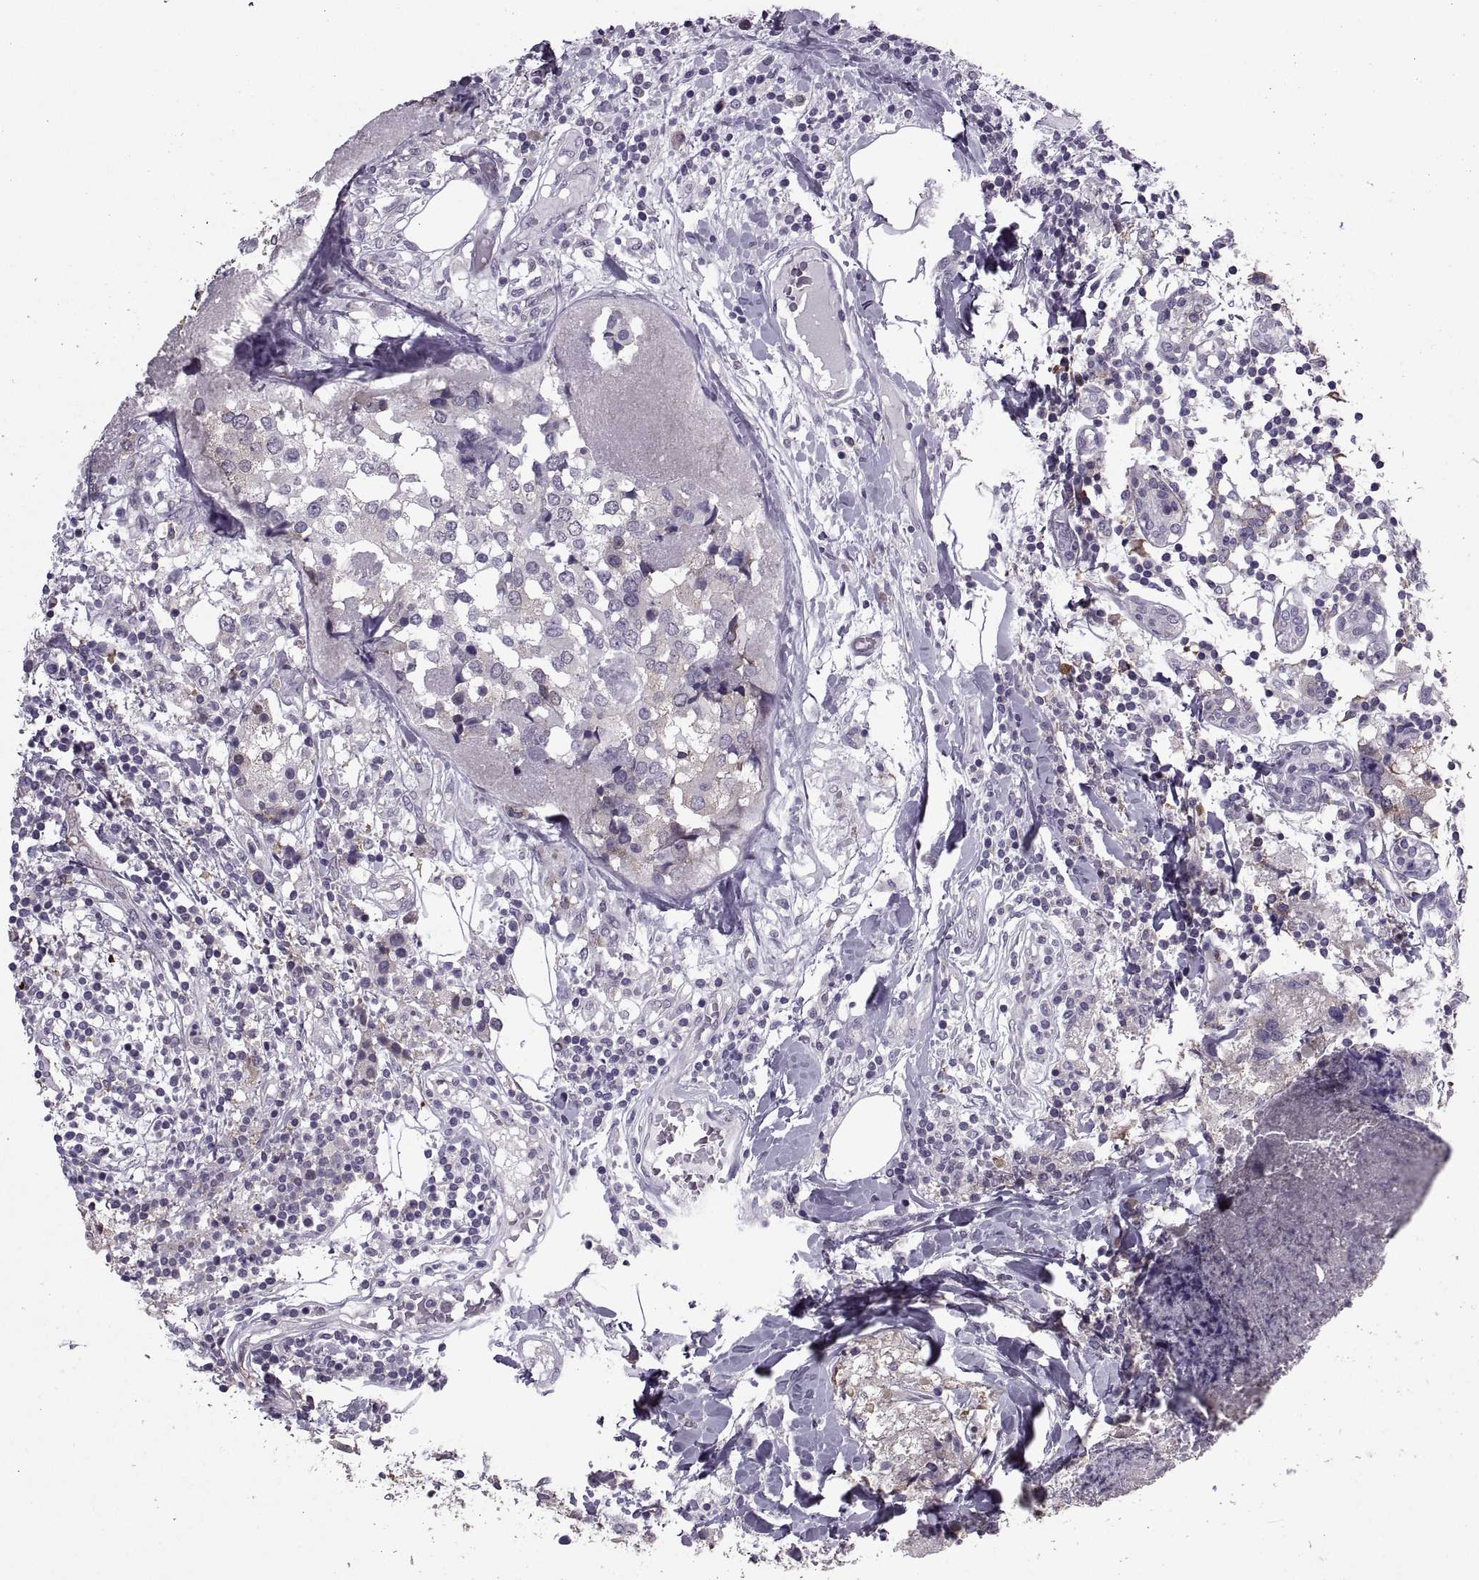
{"staining": {"intensity": "weak", "quantity": "<25%", "location": "cytoplasmic/membranous"}, "tissue": "breast cancer", "cell_type": "Tumor cells", "image_type": "cancer", "snomed": [{"axis": "morphology", "description": "Lobular carcinoma"}, {"axis": "topography", "description": "Breast"}], "caption": "A high-resolution image shows IHC staining of breast cancer, which reveals no significant staining in tumor cells.", "gene": "PABPC1", "patient": {"sex": "female", "age": 59}}